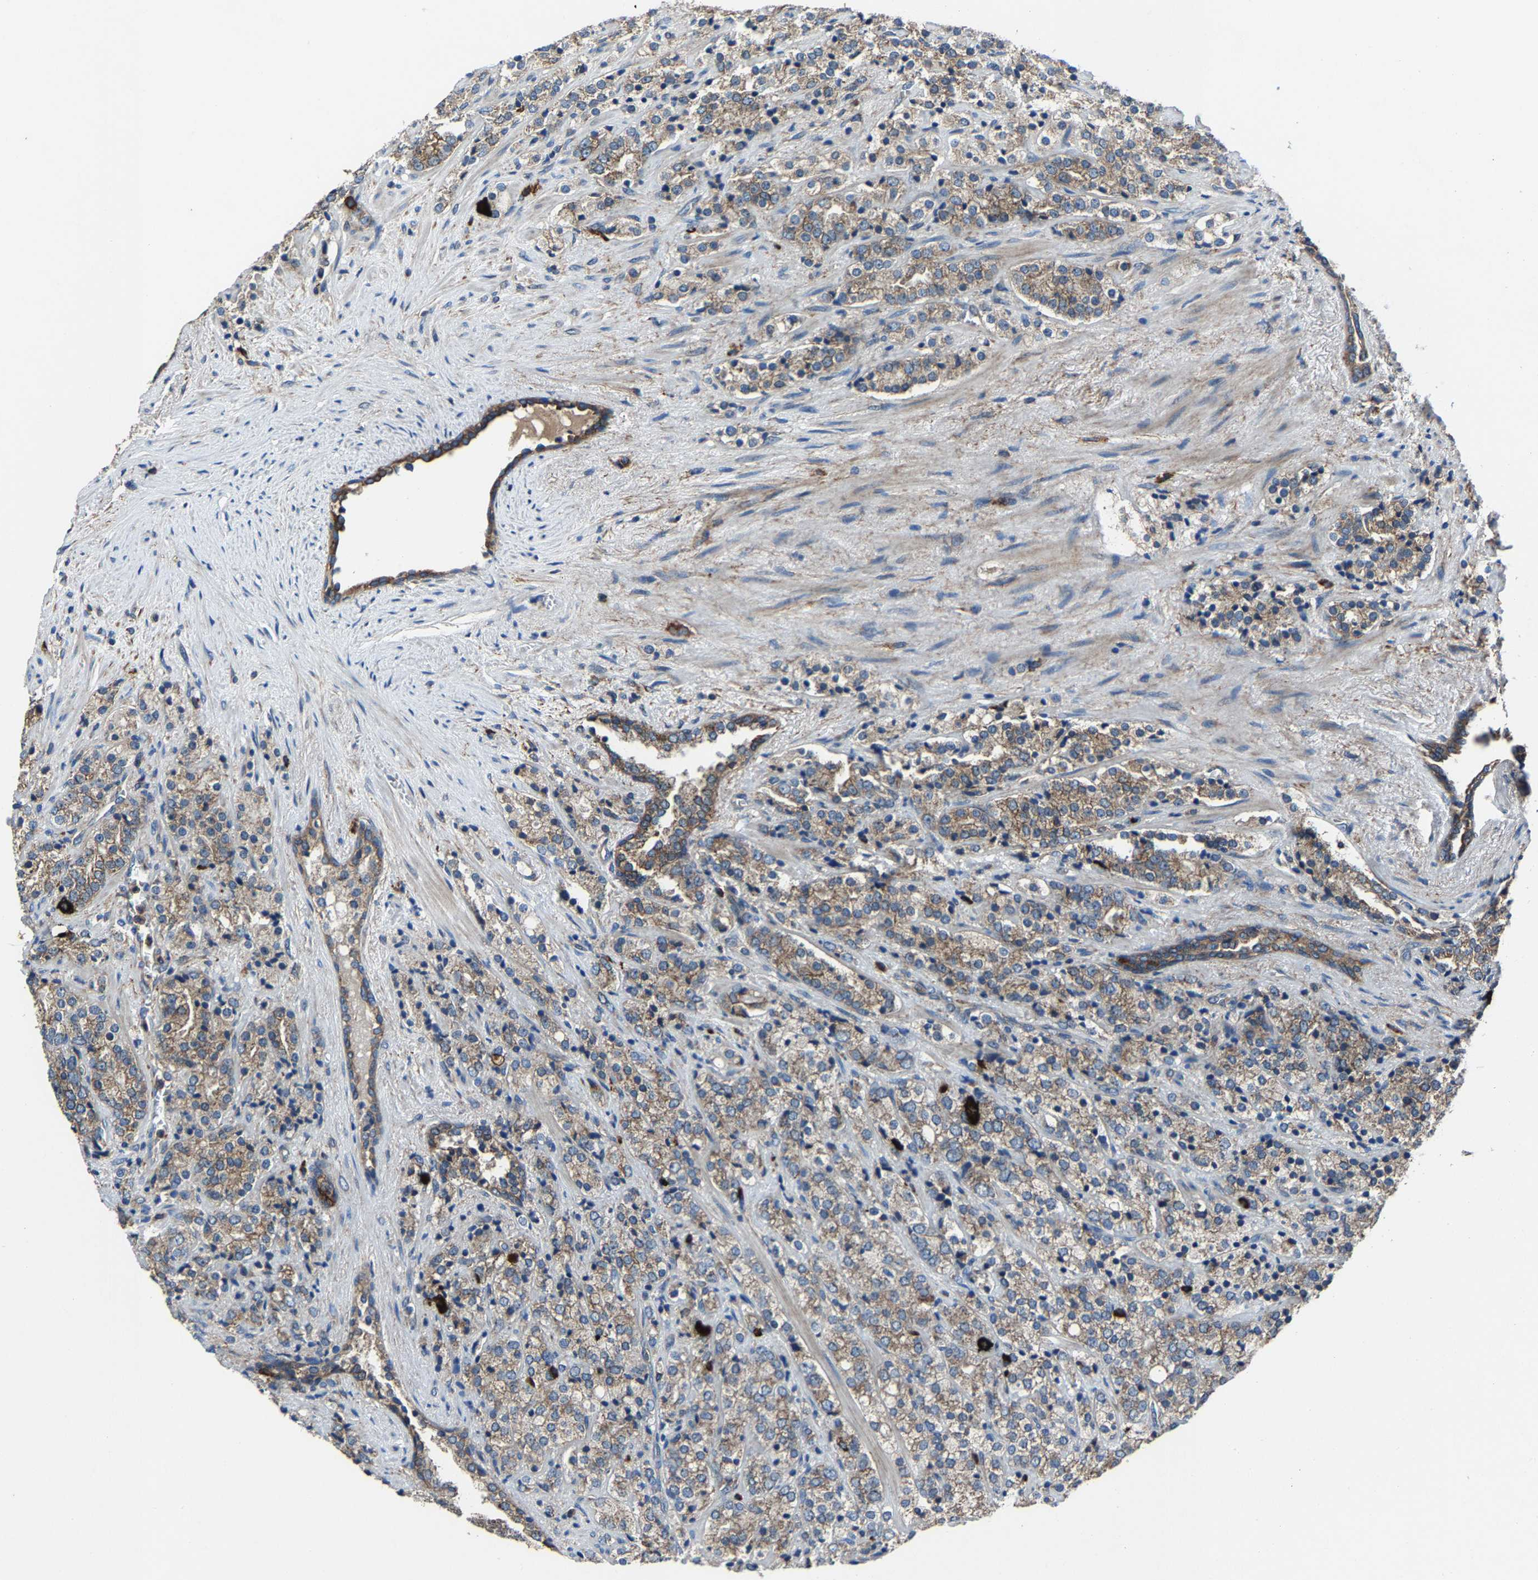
{"staining": {"intensity": "moderate", "quantity": ">75%", "location": "cytoplasmic/membranous"}, "tissue": "prostate cancer", "cell_type": "Tumor cells", "image_type": "cancer", "snomed": [{"axis": "morphology", "description": "Adenocarcinoma, High grade"}, {"axis": "topography", "description": "Prostate"}], "caption": "Tumor cells reveal moderate cytoplasmic/membranous positivity in about >75% of cells in prostate adenocarcinoma (high-grade). Immunohistochemistry stains the protein in brown and the nuclei are stained blue.", "gene": "KIAA1958", "patient": {"sex": "male", "age": 71}}